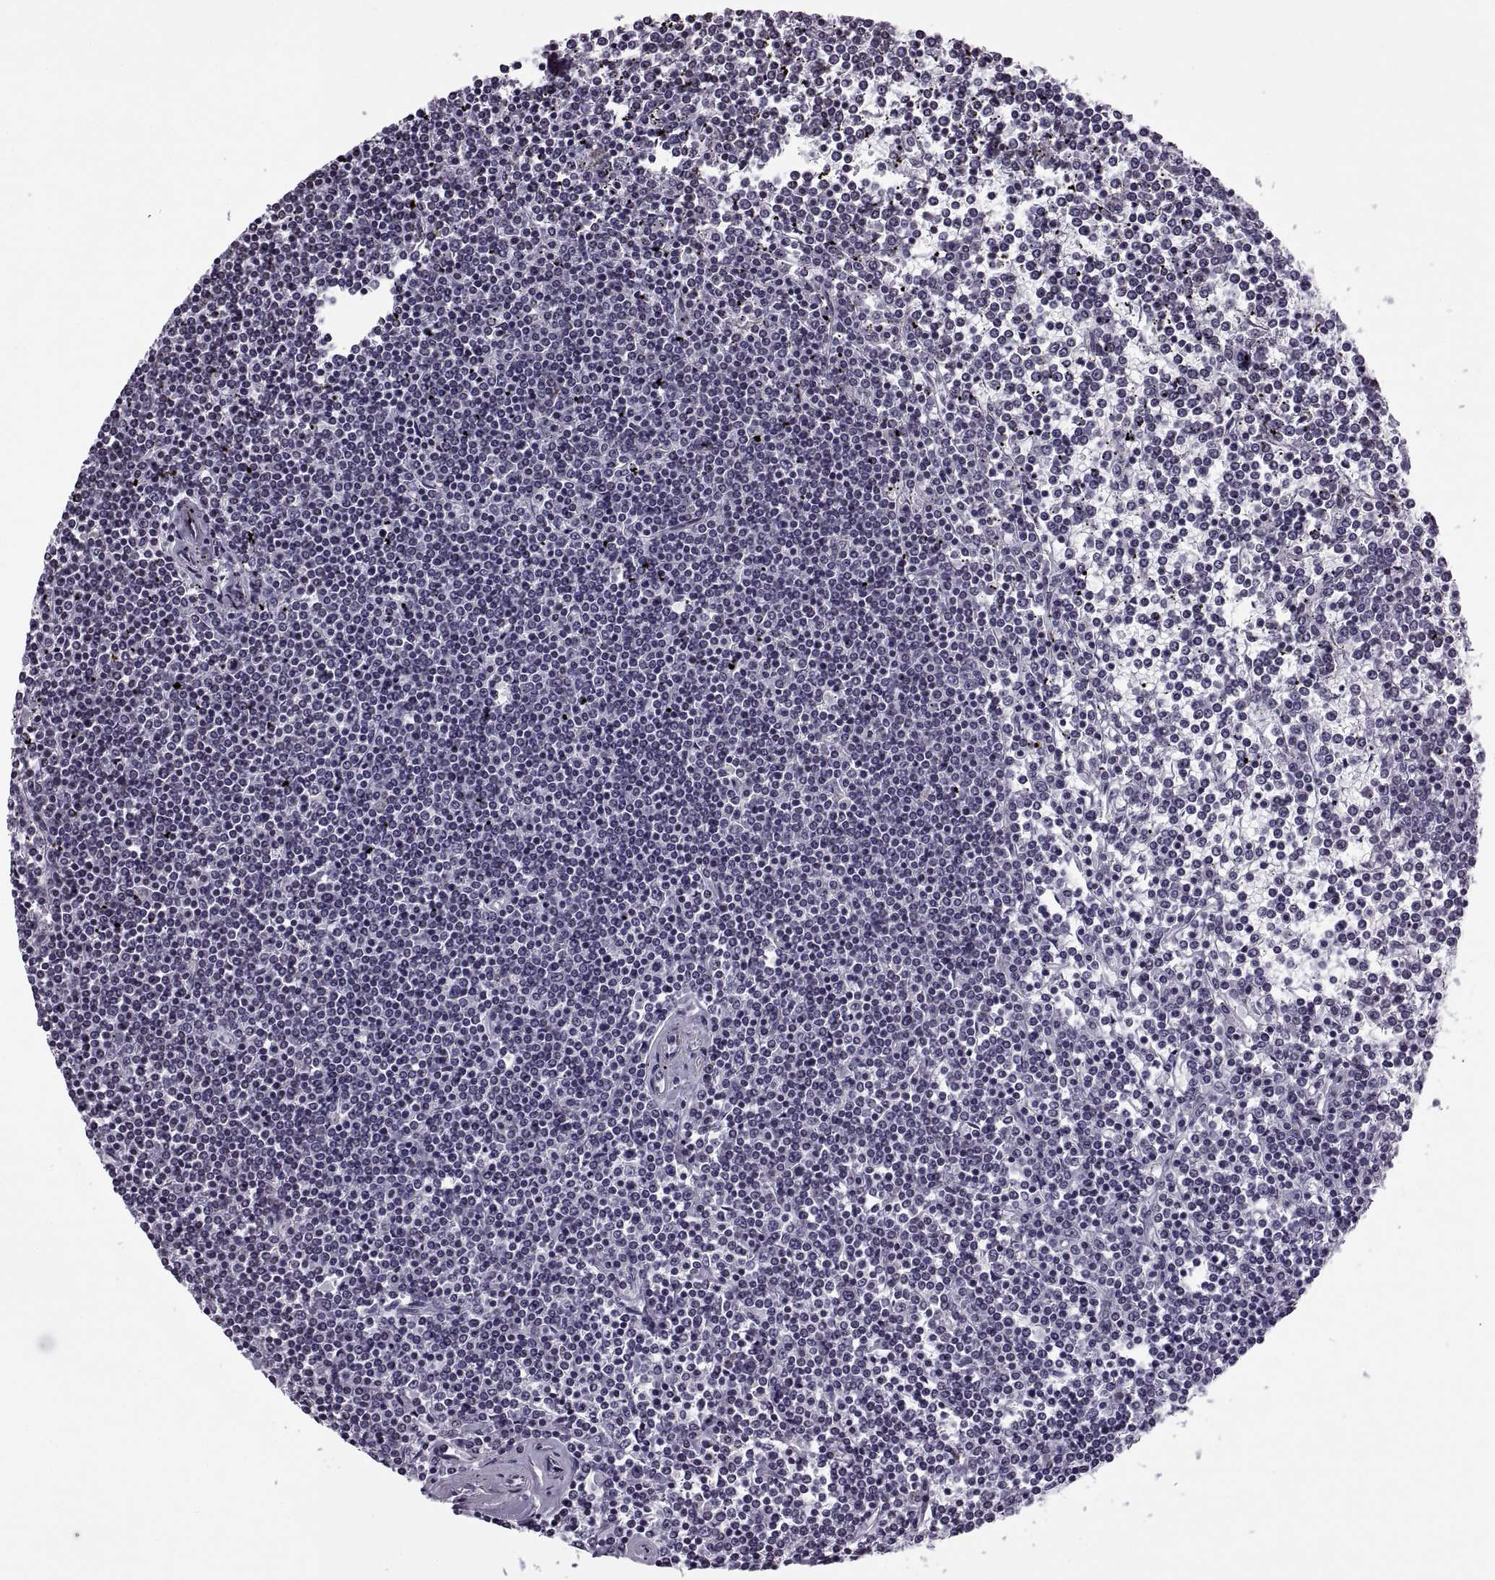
{"staining": {"intensity": "negative", "quantity": "none", "location": "none"}, "tissue": "lymphoma", "cell_type": "Tumor cells", "image_type": "cancer", "snomed": [{"axis": "morphology", "description": "Malignant lymphoma, non-Hodgkin's type, Low grade"}, {"axis": "topography", "description": "Spleen"}], "caption": "Tumor cells show no significant protein expression in low-grade malignant lymphoma, non-Hodgkin's type.", "gene": "H1-8", "patient": {"sex": "female", "age": 19}}